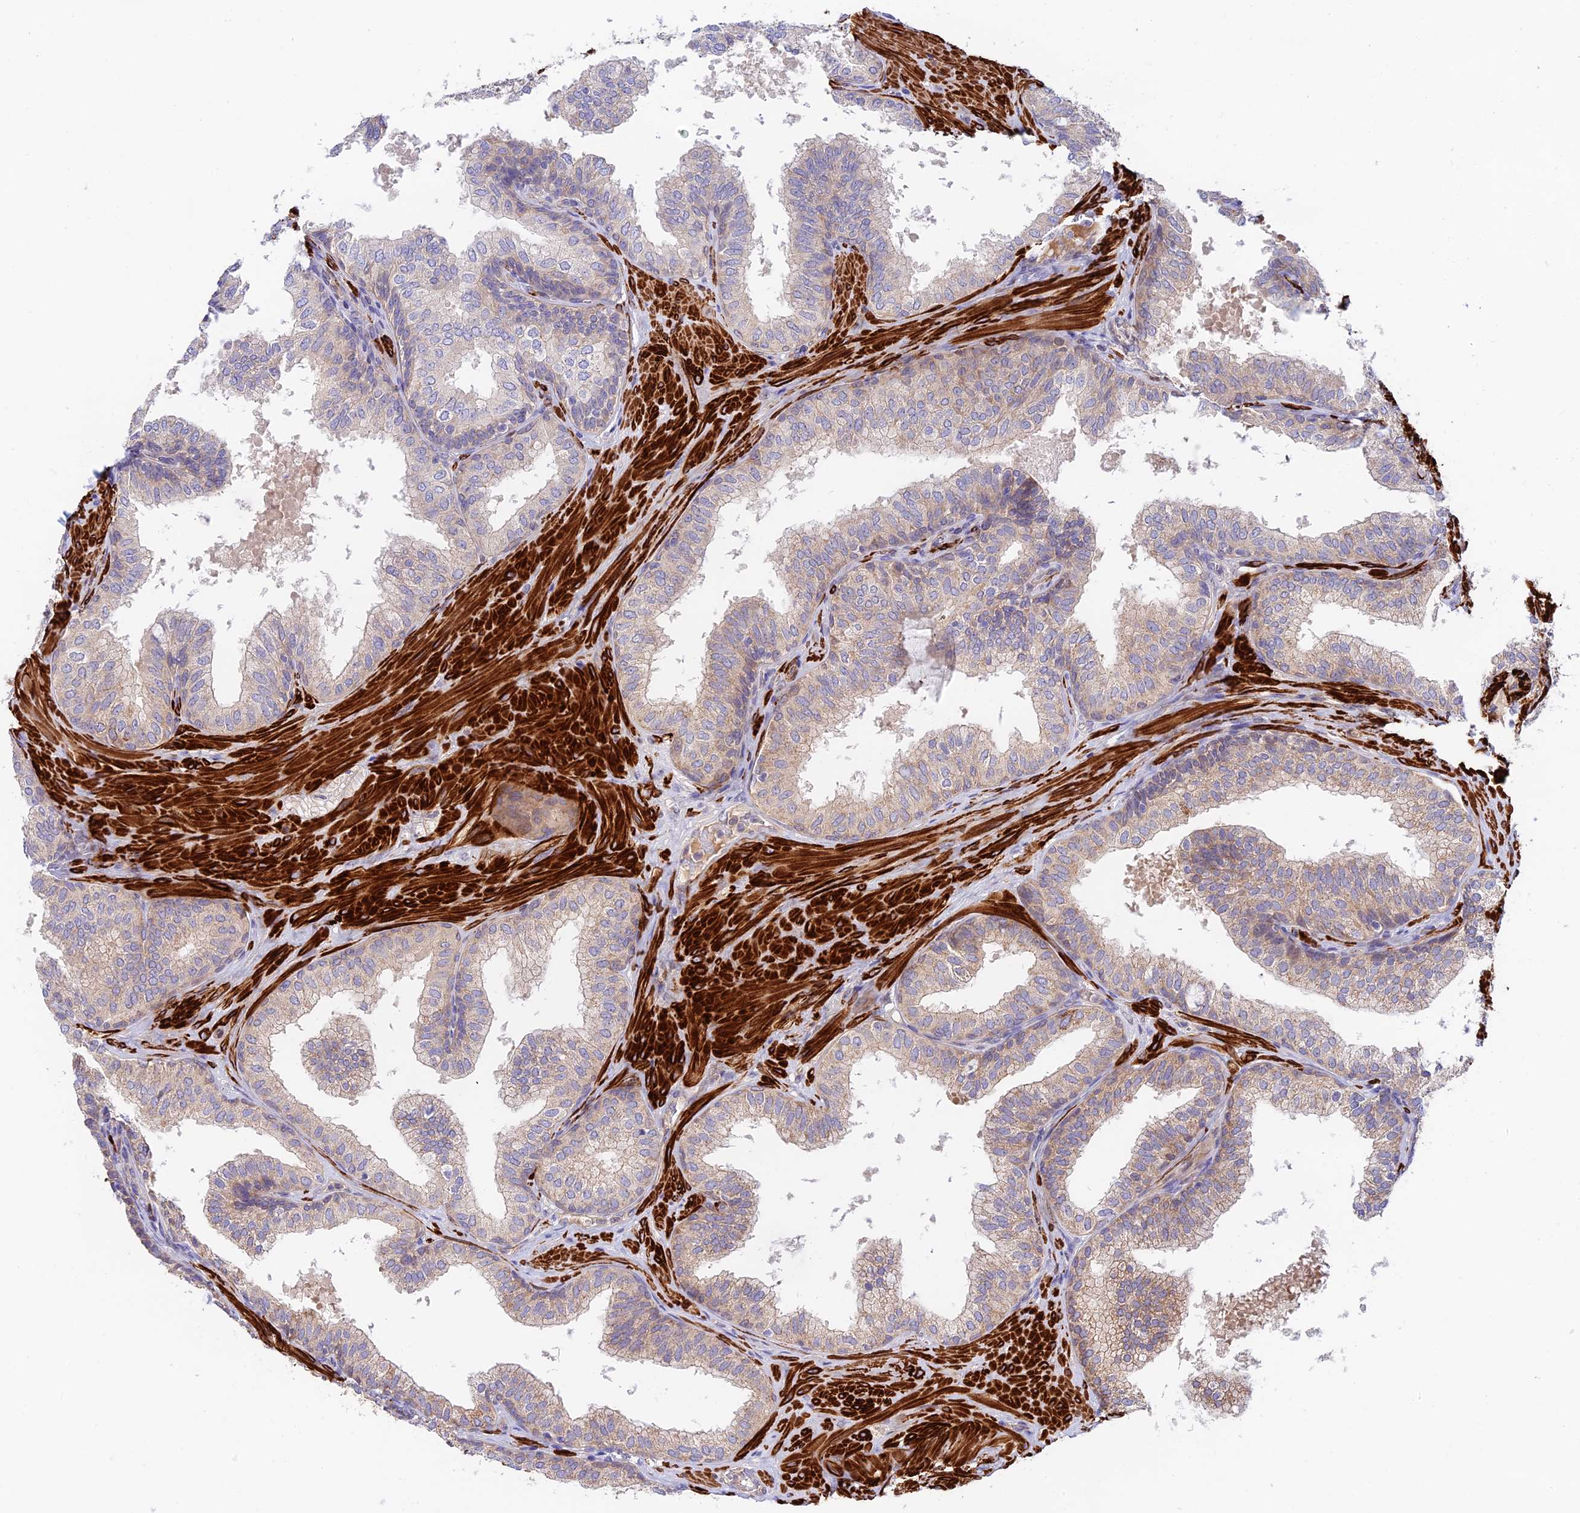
{"staining": {"intensity": "weak", "quantity": ">75%", "location": "cytoplasmic/membranous"}, "tissue": "prostate", "cell_type": "Glandular cells", "image_type": "normal", "snomed": [{"axis": "morphology", "description": "Normal tissue, NOS"}, {"axis": "topography", "description": "Prostate"}], "caption": "Protein staining displays weak cytoplasmic/membranous staining in approximately >75% of glandular cells in normal prostate.", "gene": "ANKRD50", "patient": {"sex": "male", "age": 60}}